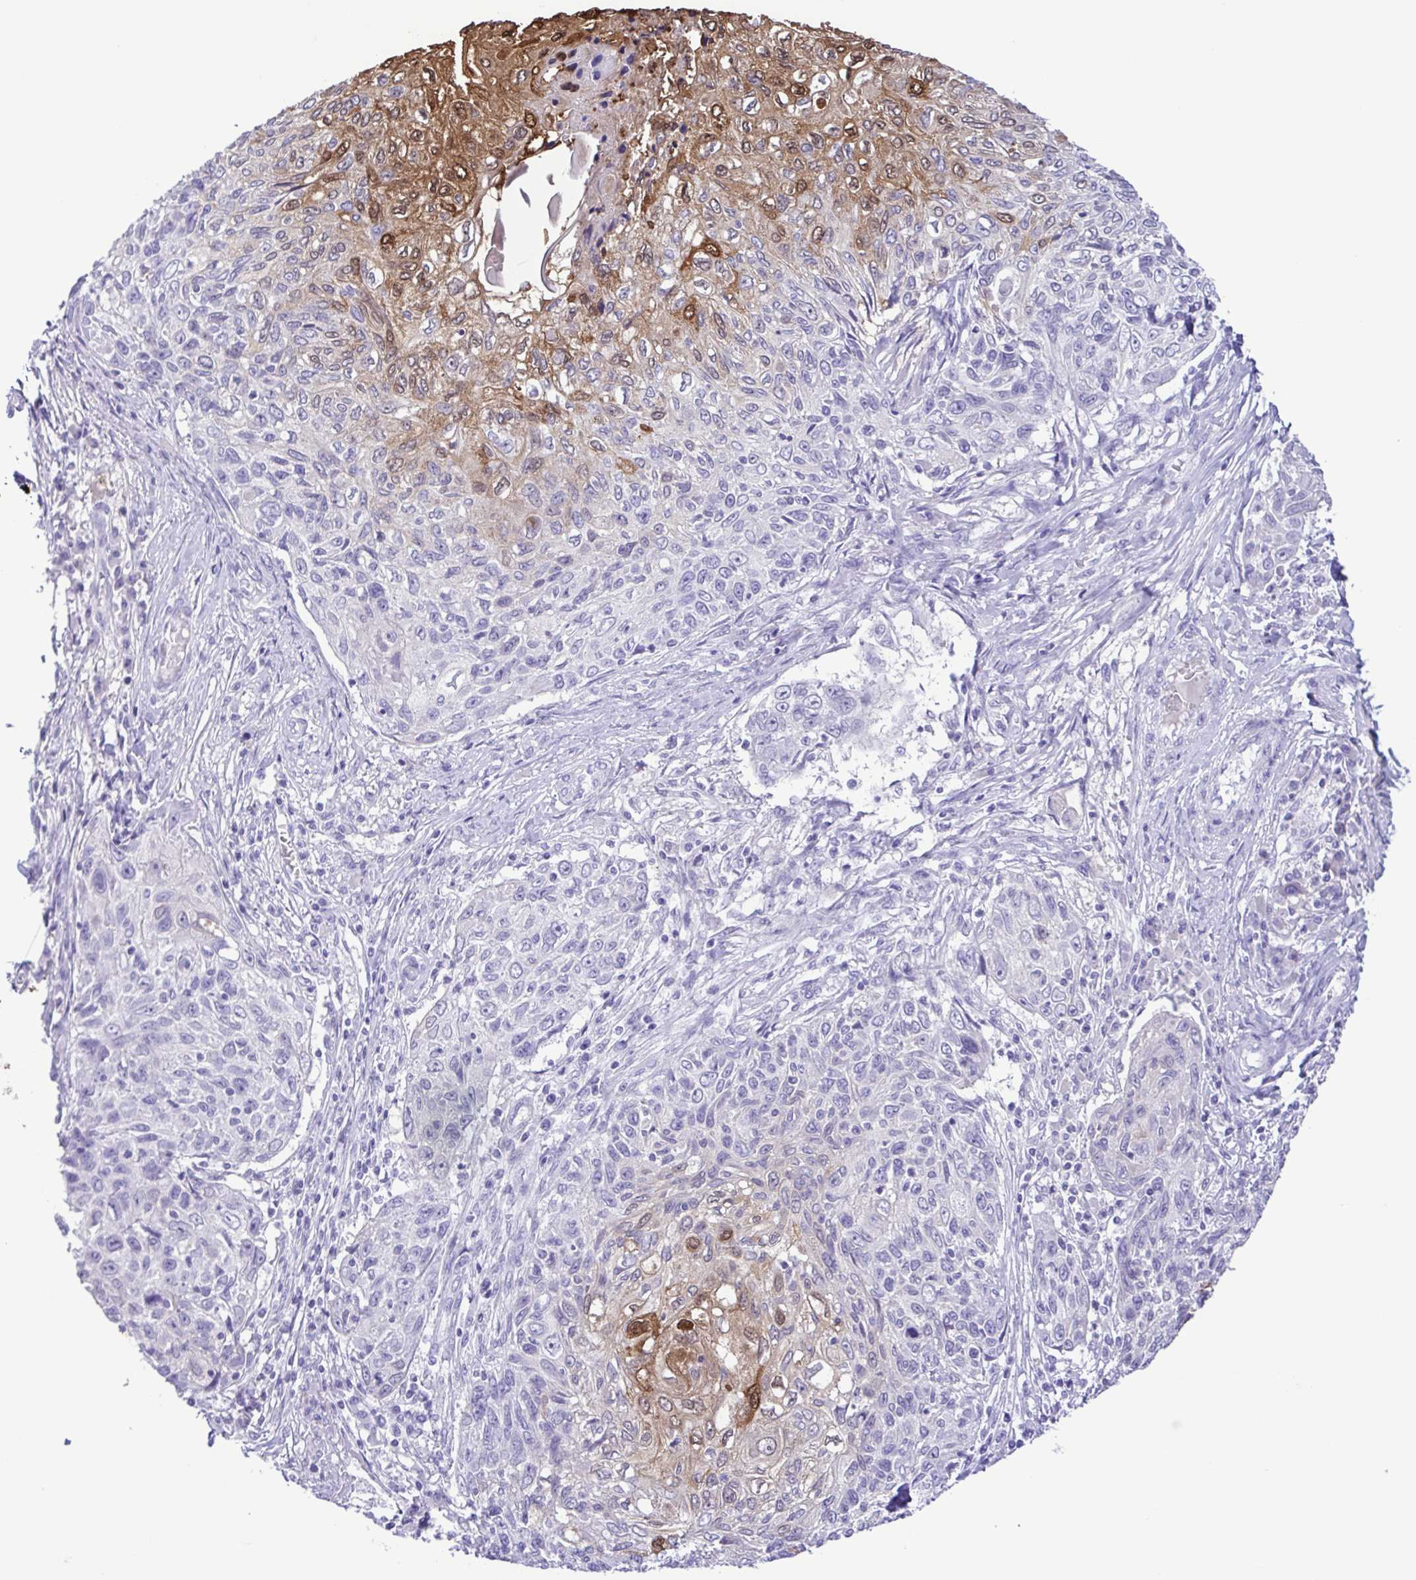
{"staining": {"intensity": "moderate", "quantity": "<25%", "location": "cytoplasmic/membranous,nuclear"}, "tissue": "skin cancer", "cell_type": "Tumor cells", "image_type": "cancer", "snomed": [{"axis": "morphology", "description": "Squamous cell carcinoma, NOS"}, {"axis": "topography", "description": "Skin"}], "caption": "Squamous cell carcinoma (skin) tissue reveals moderate cytoplasmic/membranous and nuclear staining in approximately <25% of tumor cells", "gene": "CASP14", "patient": {"sex": "male", "age": 92}}